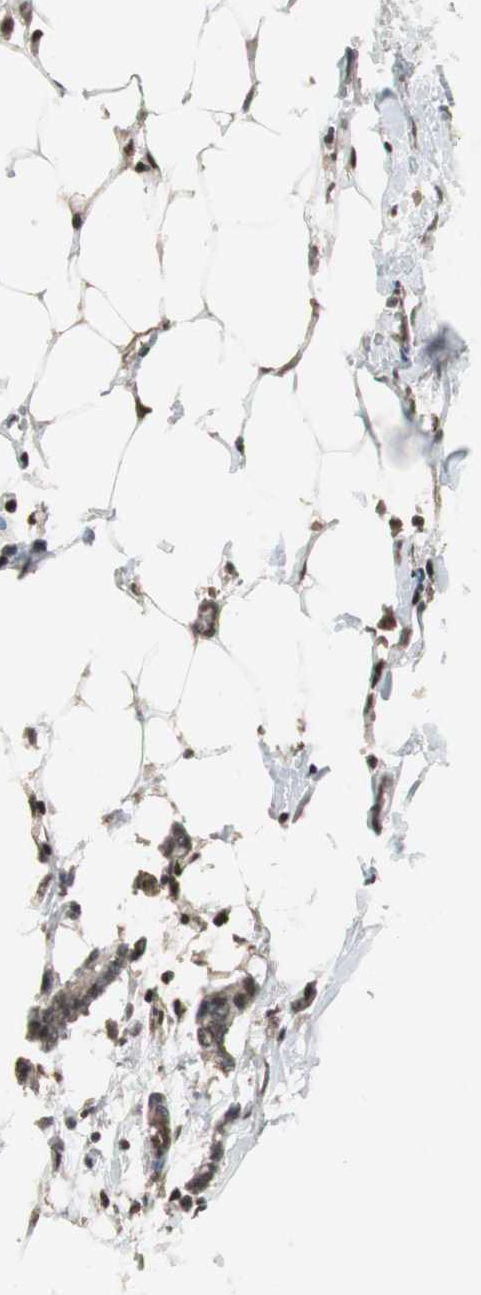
{"staining": {"intensity": "moderate", "quantity": "25%-75%", "location": "cytoplasmic/membranous"}, "tissue": "breast cancer", "cell_type": "Tumor cells", "image_type": "cancer", "snomed": [{"axis": "morphology", "description": "Duct carcinoma"}, {"axis": "topography", "description": "Breast"}], "caption": "Breast cancer (invasive ductal carcinoma) stained with a brown dye displays moderate cytoplasmic/membranous positive expression in approximately 25%-75% of tumor cells.", "gene": "MAFB", "patient": {"sex": "female", "age": 84}}